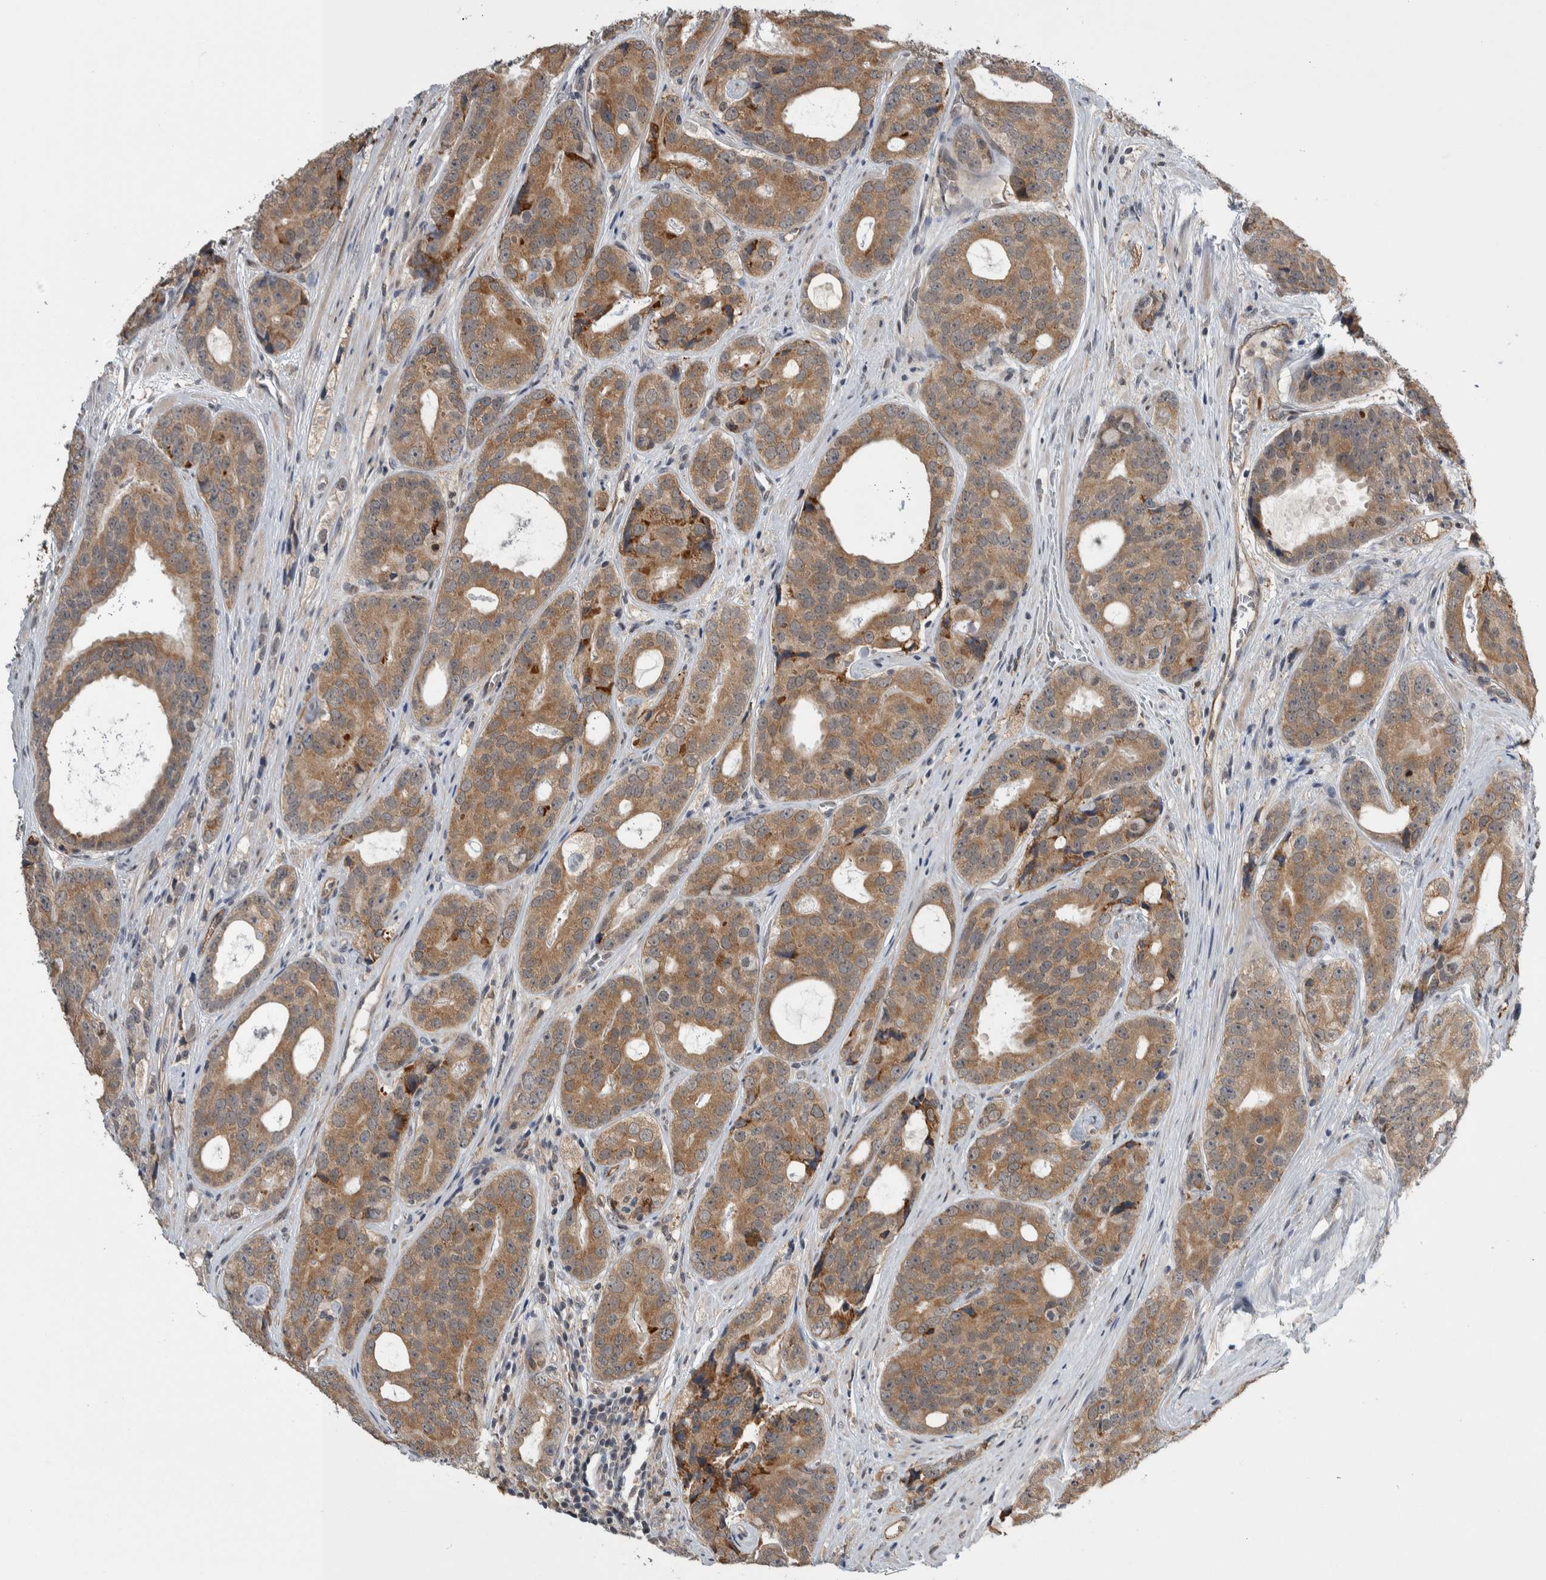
{"staining": {"intensity": "moderate", "quantity": ">75%", "location": "cytoplasmic/membranous"}, "tissue": "prostate cancer", "cell_type": "Tumor cells", "image_type": "cancer", "snomed": [{"axis": "morphology", "description": "Adenocarcinoma, High grade"}, {"axis": "topography", "description": "Prostate"}], "caption": "Brown immunohistochemical staining in human prostate cancer (high-grade adenocarcinoma) reveals moderate cytoplasmic/membranous positivity in approximately >75% of tumor cells. (brown staining indicates protein expression, while blue staining denotes nuclei).", "gene": "PRDM4", "patient": {"sex": "male", "age": 56}}